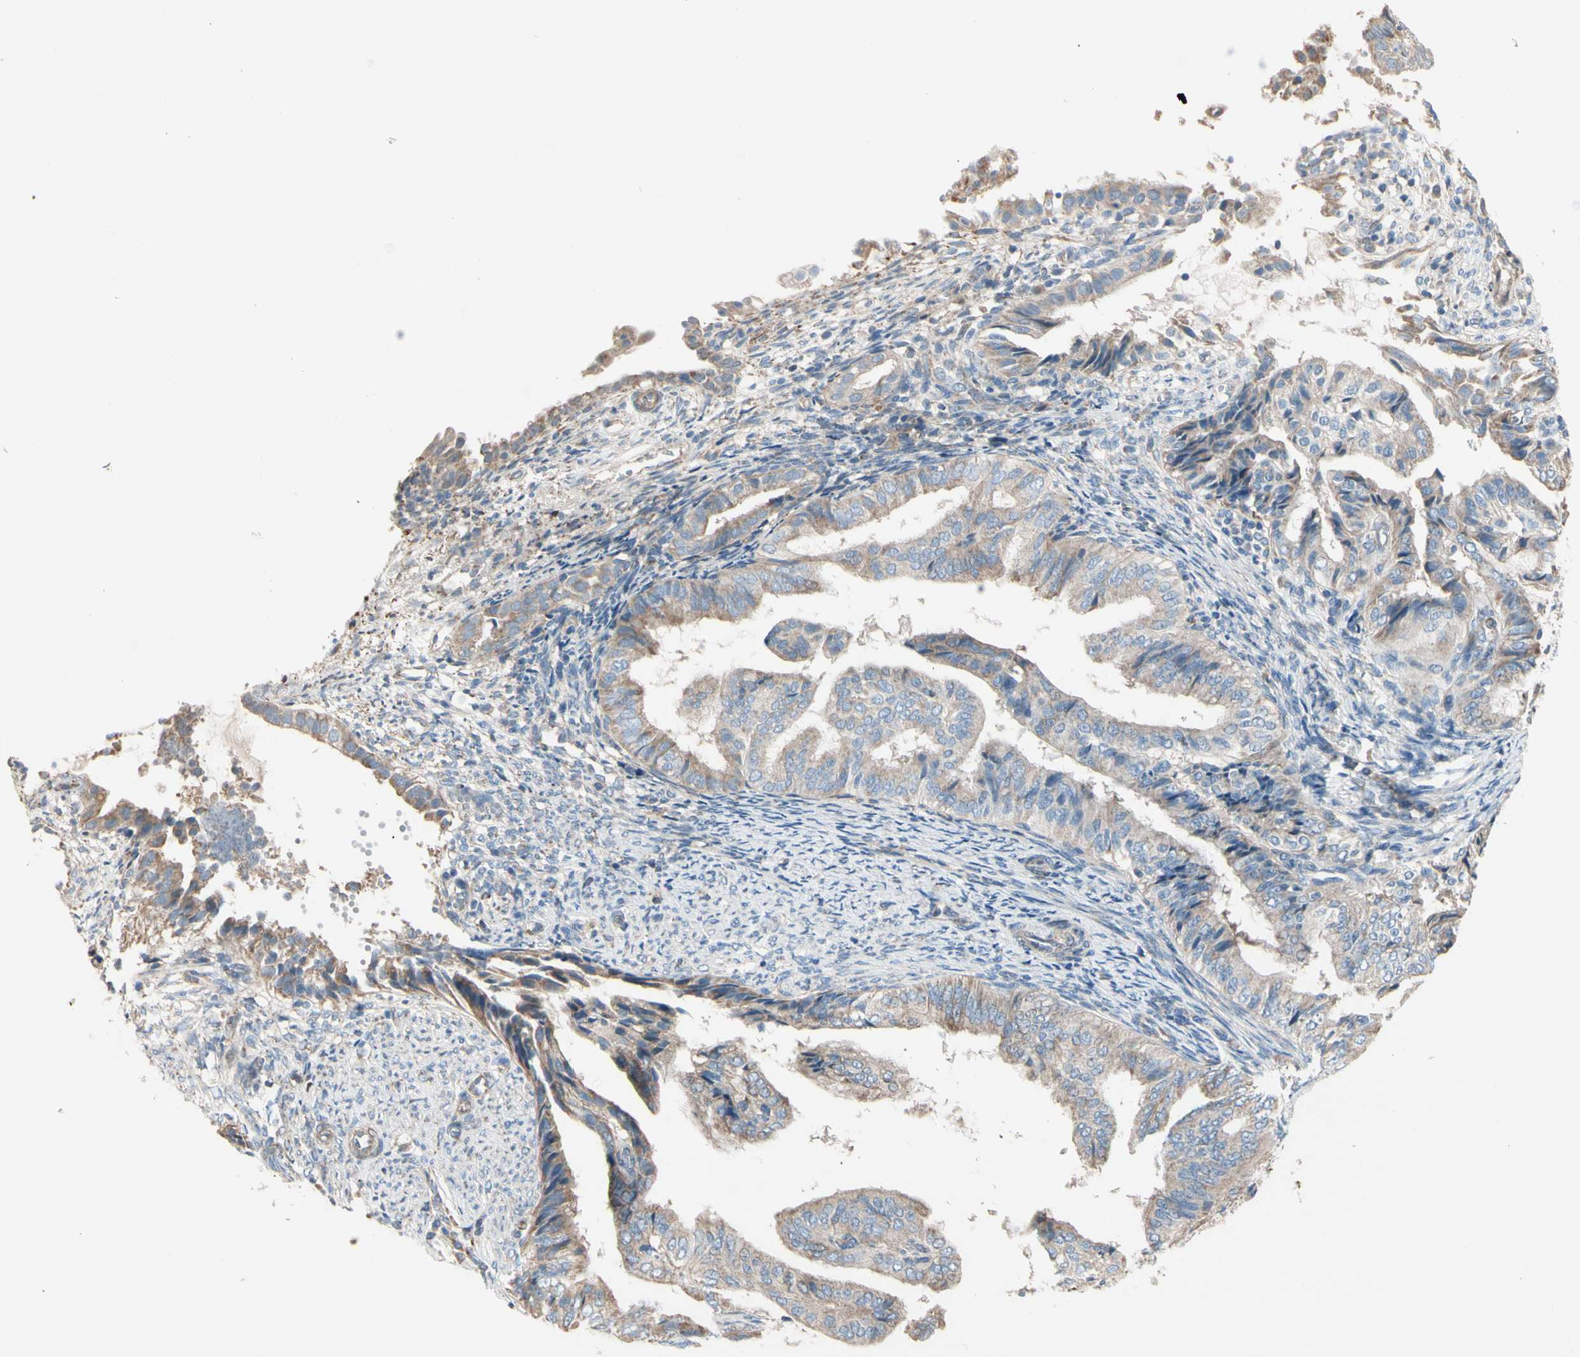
{"staining": {"intensity": "weak", "quantity": ">75%", "location": "cytoplasmic/membranous"}, "tissue": "endometrial cancer", "cell_type": "Tumor cells", "image_type": "cancer", "snomed": [{"axis": "morphology", "description": "Adenocarcinoma, NOS"}, {"axis": "topography", "description": "Endometrium"}], "caption": "A brown stain labels weak cytoplasmic/membranous positivity of a protein in endometrial adenocarcinoma tumor cells. (DAB IHC, brown staining for protein, blue staining for nuclei).", "gene": "EPHA3", "patient": {"sex": "female", "age": 58}}